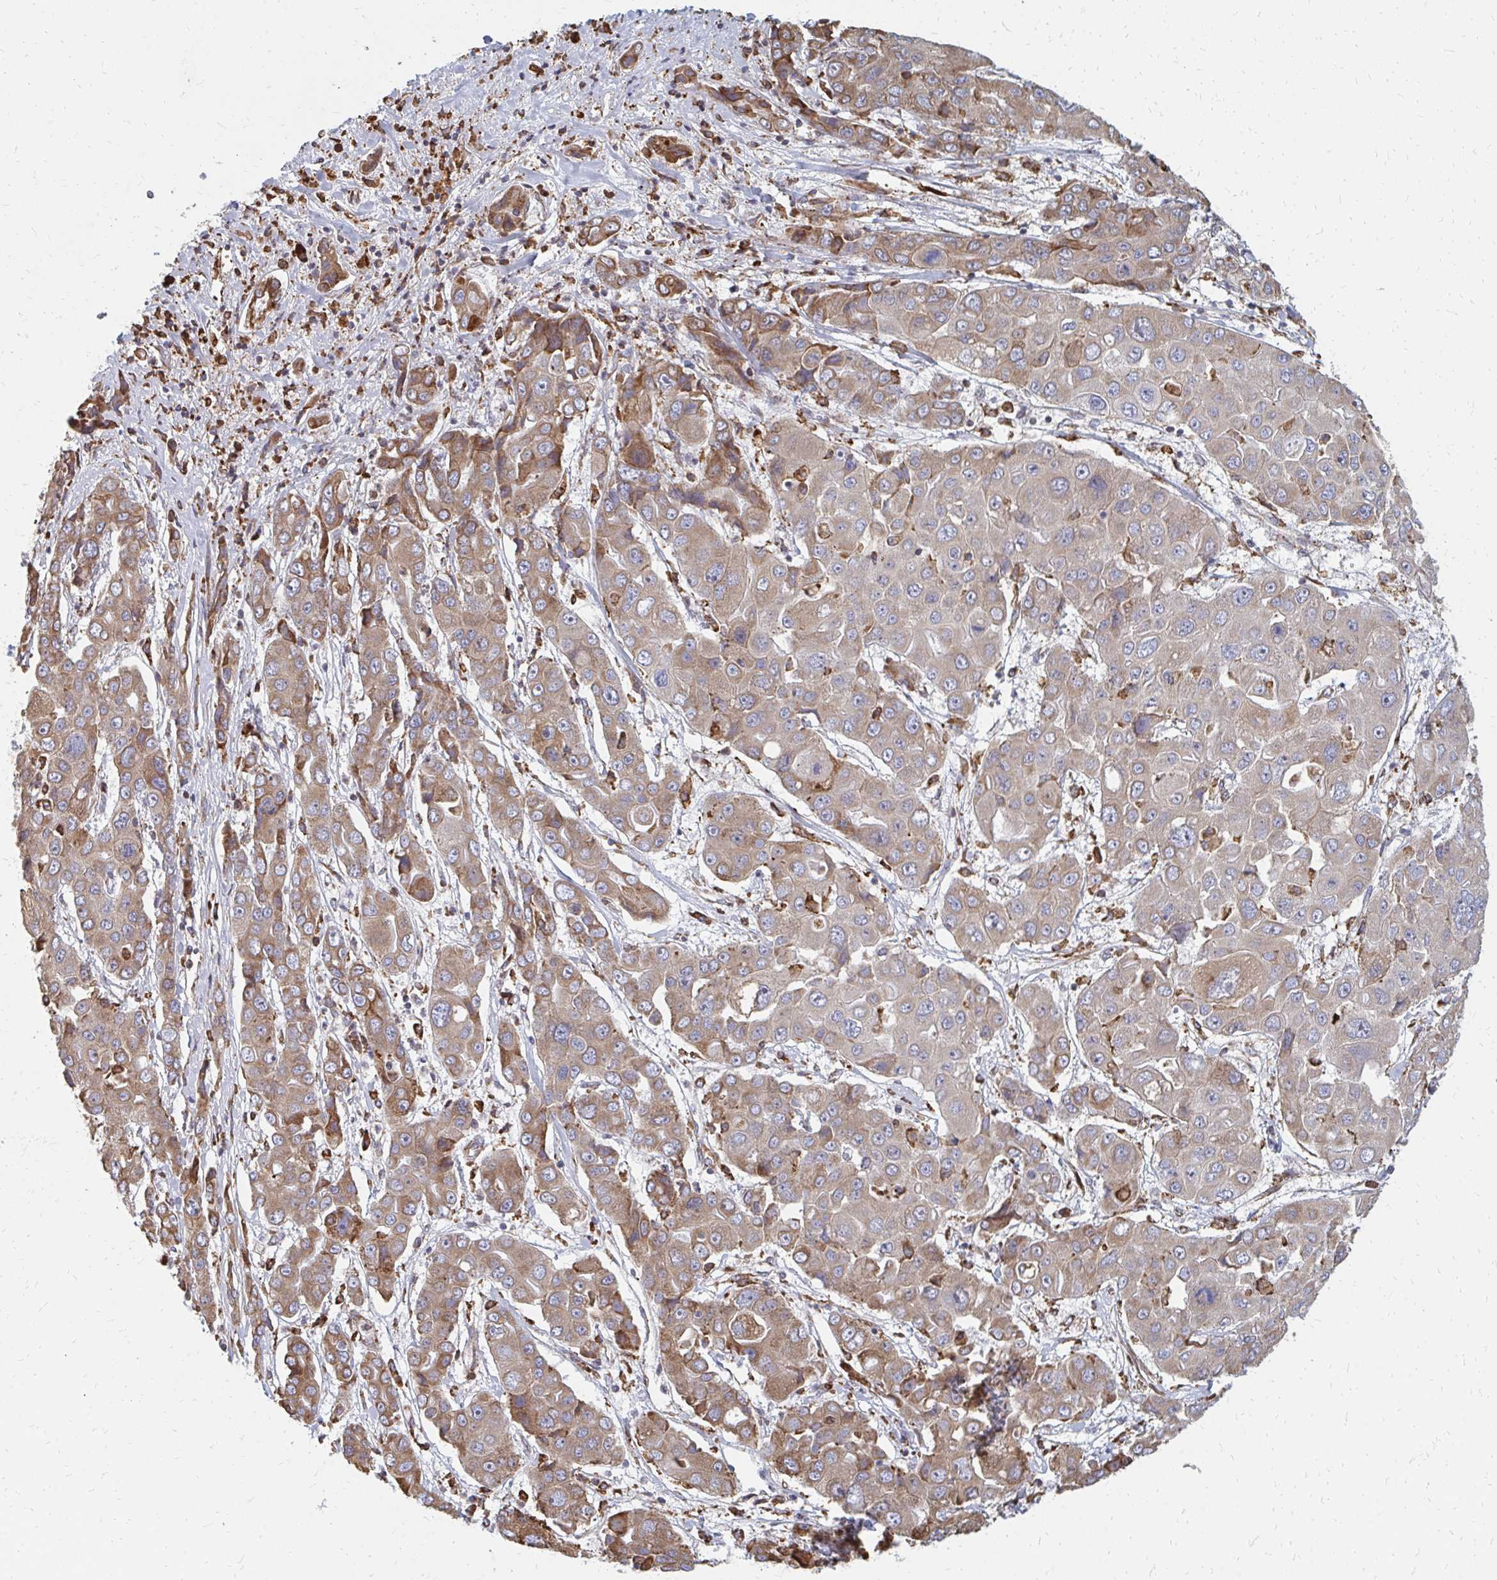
{"staining": {"intensity": "moderate", "quantity": "25%-75%", "location": "cytoplasmic/membranous"}, "tissue": "liver cancer", "cell_type": "Tumor cells", "image_type": "cancer", "snomed": [{"axis": "morphology", "description": "Cholangiocarcinoma"}, {"axis": "topography", "description": "Liver"}], "caption": "High-power microscopy captured an immunohistochemistry (IHC) image of liver cancer, revealing moderate cytoplasmic/membranous positivity in approximately 25%-75% of tumor cells.", "gene": "PPP1R13L", "patient": {"sex": "male", "age": 67}}